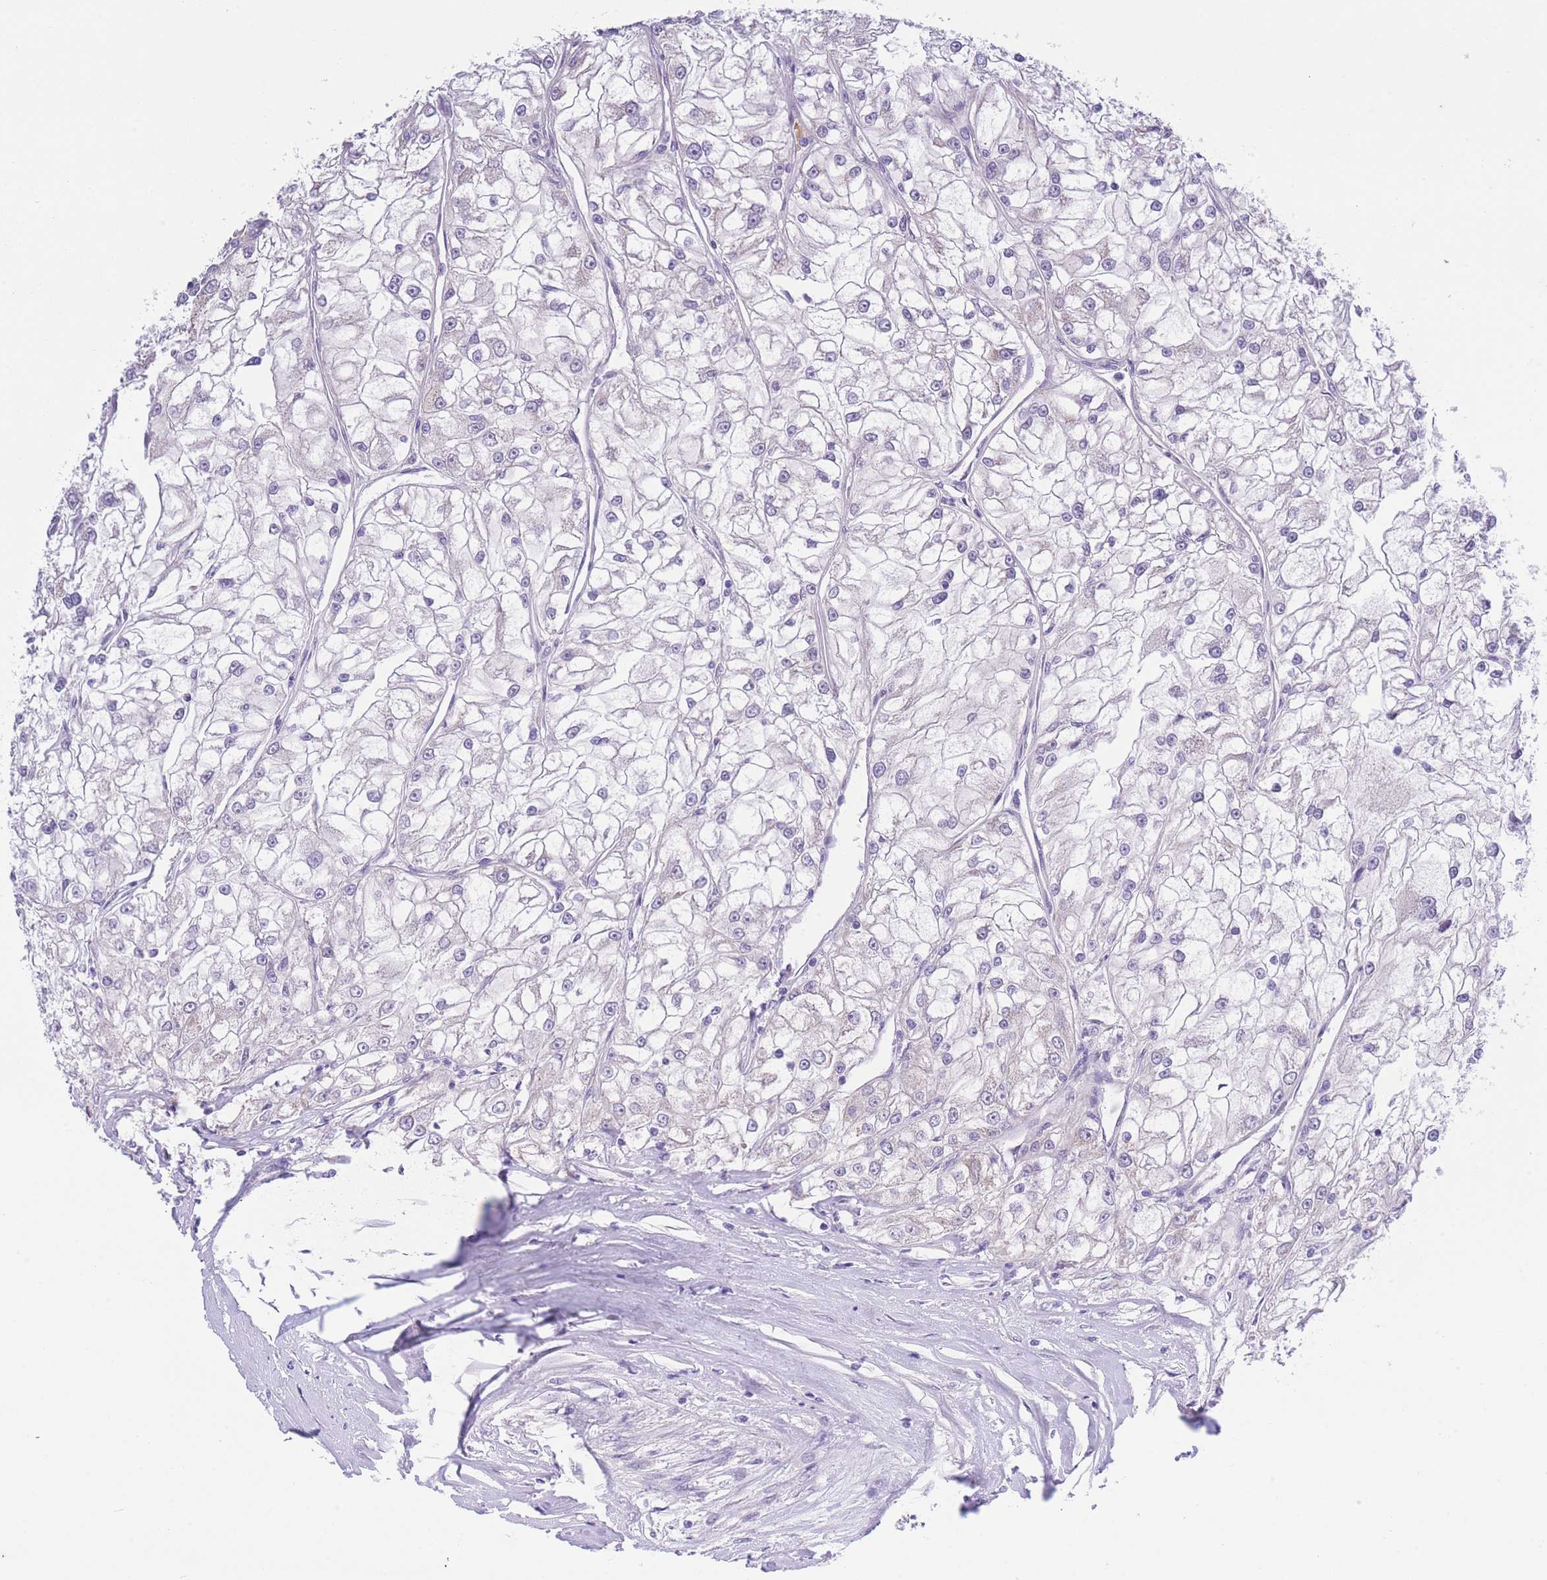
{"staining": {"intensity": "negative", "quantity": "none", "location": "none"}, "tissue": "renal cancer", "cell_type": "Tumor cells", "image_type": "cancer", "snomed": [{"axis": "morphology", "description": "Adenocarcinoma, NOS"}, {"axis": "topography", "description": "Kidney"}], "caption": "Immunohistochemistry of human renal adenocarcinoma exhibits no staining in tumor cells. (DAB (3,3'-diaminobenzidine) IHC visualized using brightfield microscopy, high magnification).", "gene": "WWOX", "patient": {"sex": "female", "age": 72}}